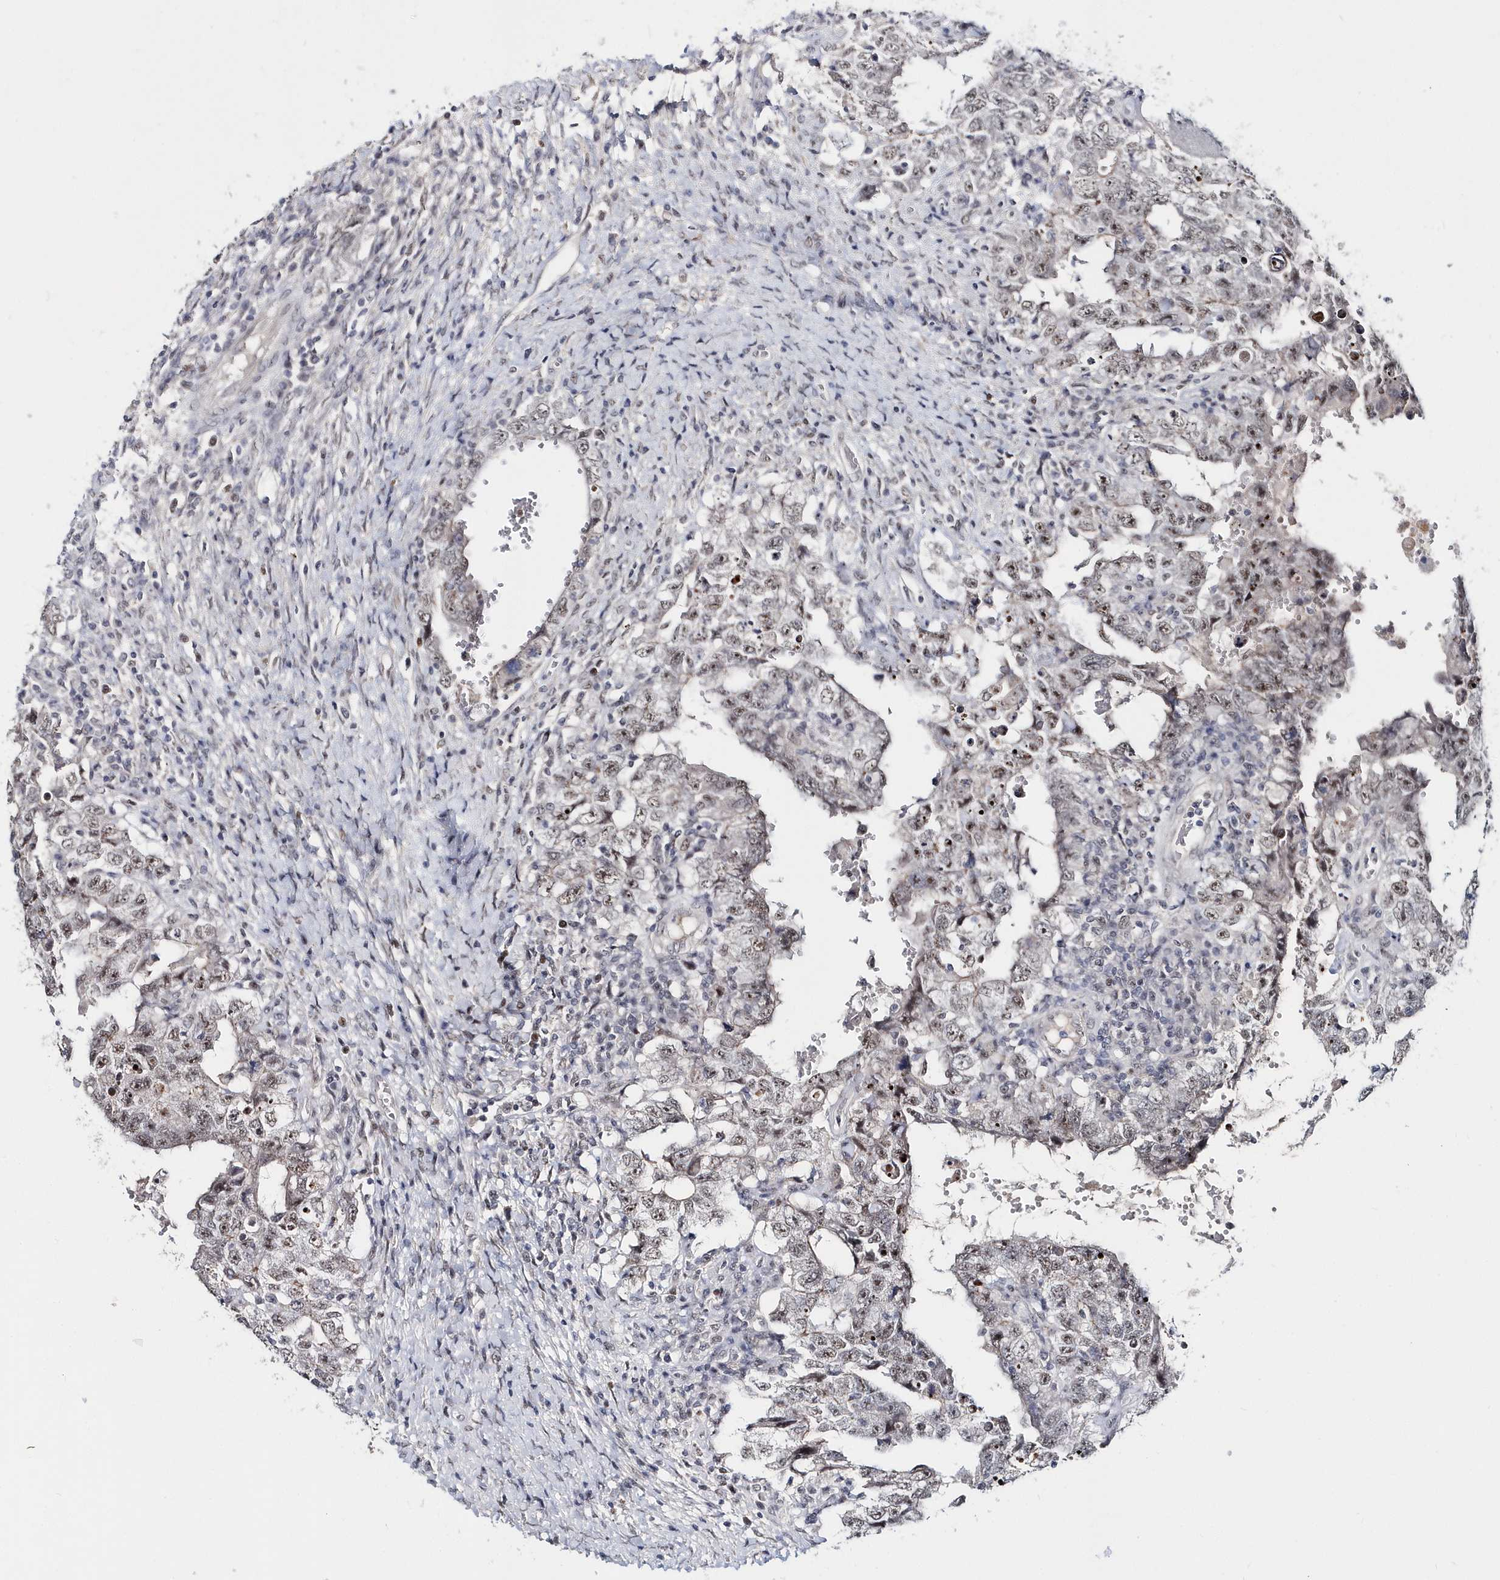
{"staining": {"intensity": "weak", "quantity": "25%-75%", "location": "nuclear"}, "tissue": "testis cancer", "cell_type": "Tumor cells", "image_type": "cancer", "snomed": [{"axis": "morphology", "description": "Carcinoma, Embryonal, NOS"}, {"axis": "topography", "description": "Testis"}], "caption": "Testis cancer (embryonal carcinoma) stained with a brown dye demonstrates weak nuclear positive expression in approximately 25%-75% of tumor cells.", "gene": "ASCL4", "patient": {"sex": "male", "age": 26}}